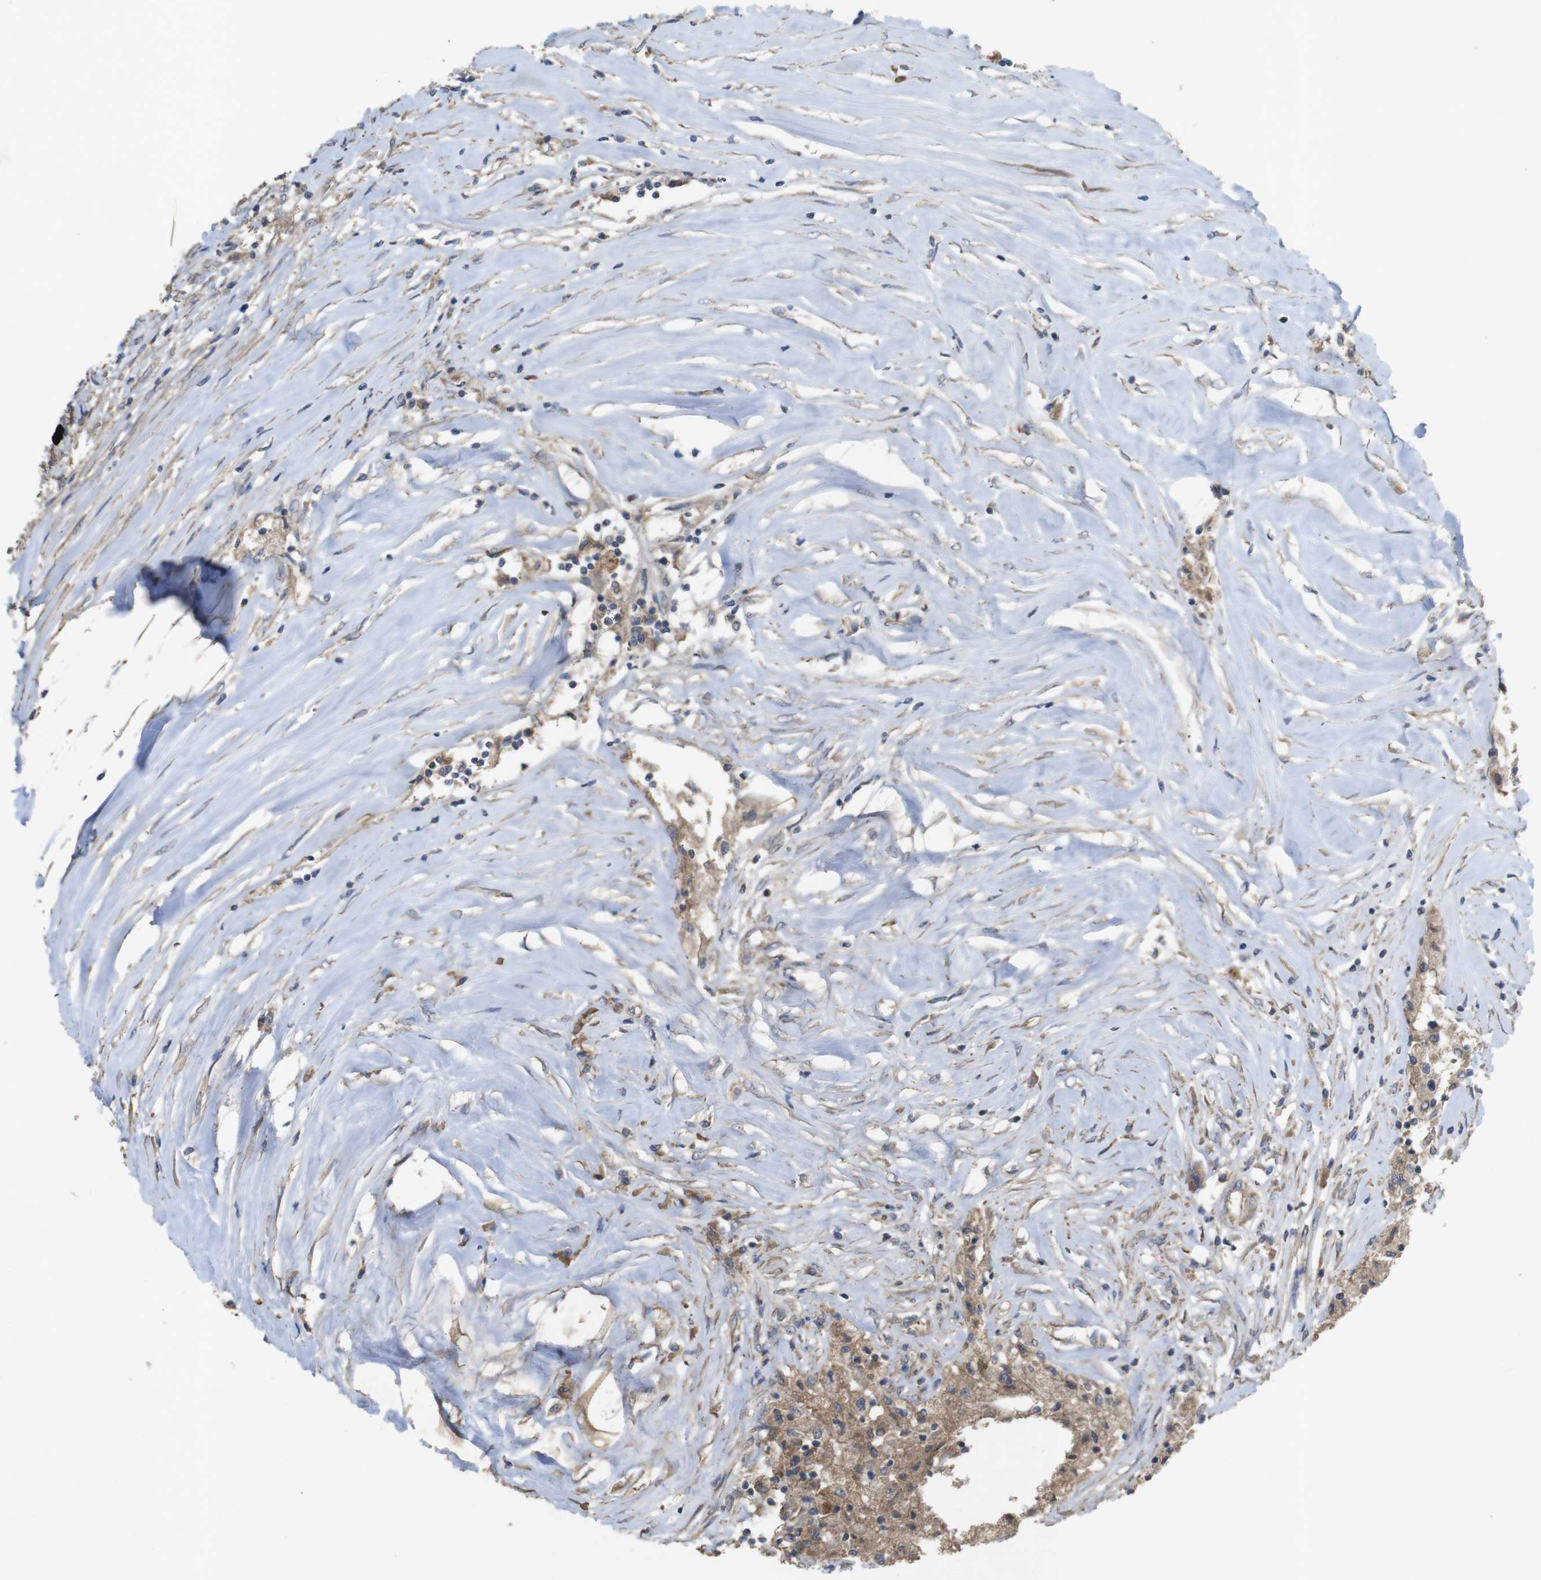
{"staining": {"intensity": "strong", "quantity": ">75%", "location": "cytoplasmic/membranous"}, "tissue": "colorectal cancer", "cell_type": "Tumor cells", "image_type": "cancer", "snomed": [{"axis": "morphology", "description": "Adenocarcinoma, NOS"}, {"axis": "topography", "description": "Rectum"}], "caption": "Tumor cells show high levels of strong cytoplasmic/membranous positivity in about >75% of cells in colorectal cancer (adenocarcinoma). (DAB (3,3'-diaminobenzidine) IHC with brightfield microscopy, high magnification).", "gene": "KCNS3", "patient": {"sex": "male", "age": 63}}